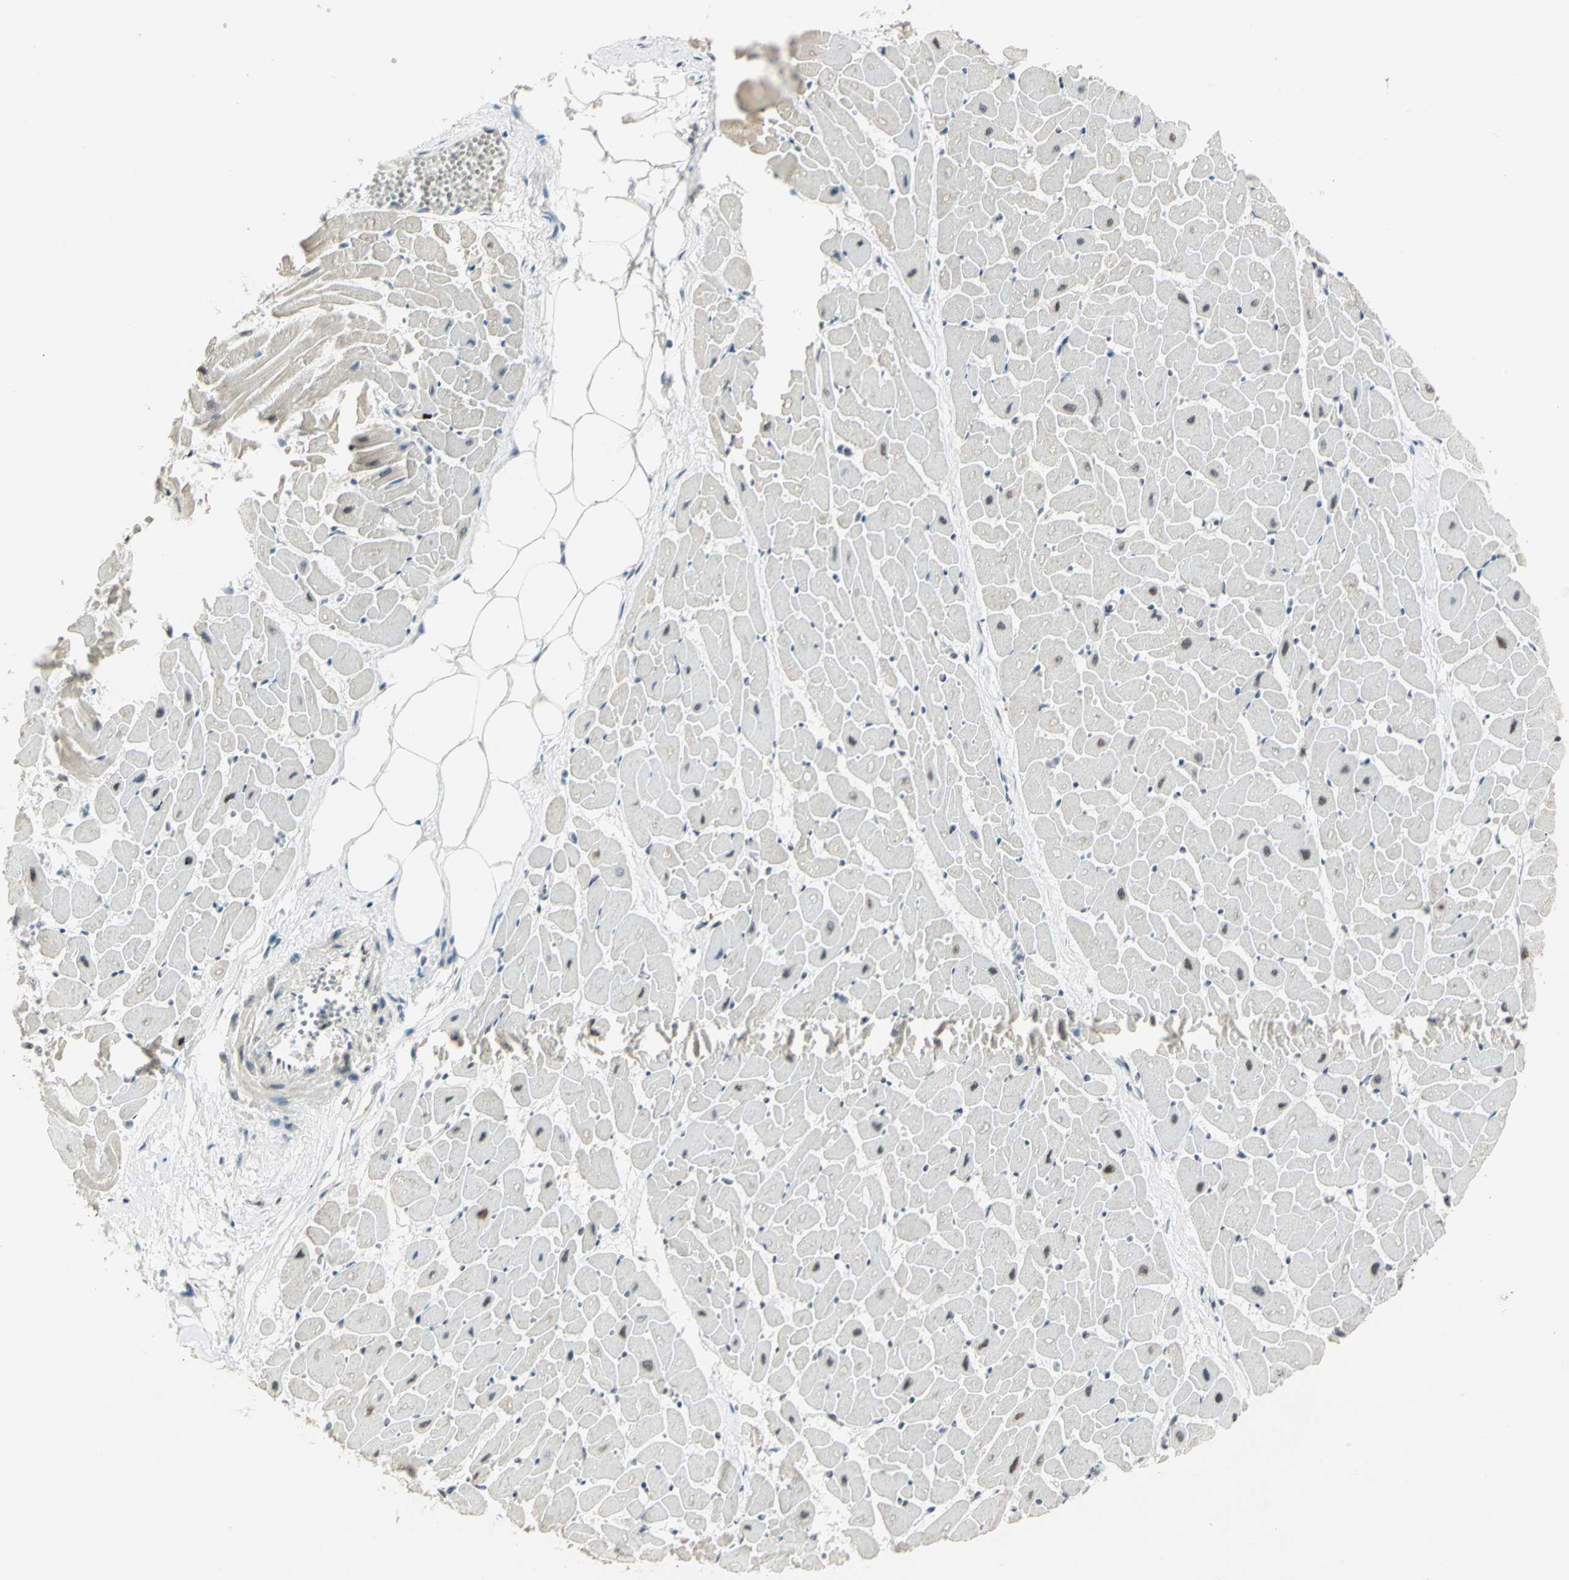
{"staining": {"intensity": "moderate", "quantity": "25%-75%", "location": "nuclear"}, "tissue": "heart muscle", "cell_type": "Cardiomyocytes", "image_type": "normal", "snomed": [{"axis": "morphology", "description": "Normal tissue, NOS"}, {"axis": "topography", "description": "Heart"}], "caption": "The immunohistochemical stain highlights moderate nuclear expression in cardiomyocytes of normal heart muscle. (Stains: DAB in brown, nuclei in blue, Microscopy: brightfield microscopy at high magnification).", "gene": "CCNT1", "patient": {"sex": "female", "age": 19}}